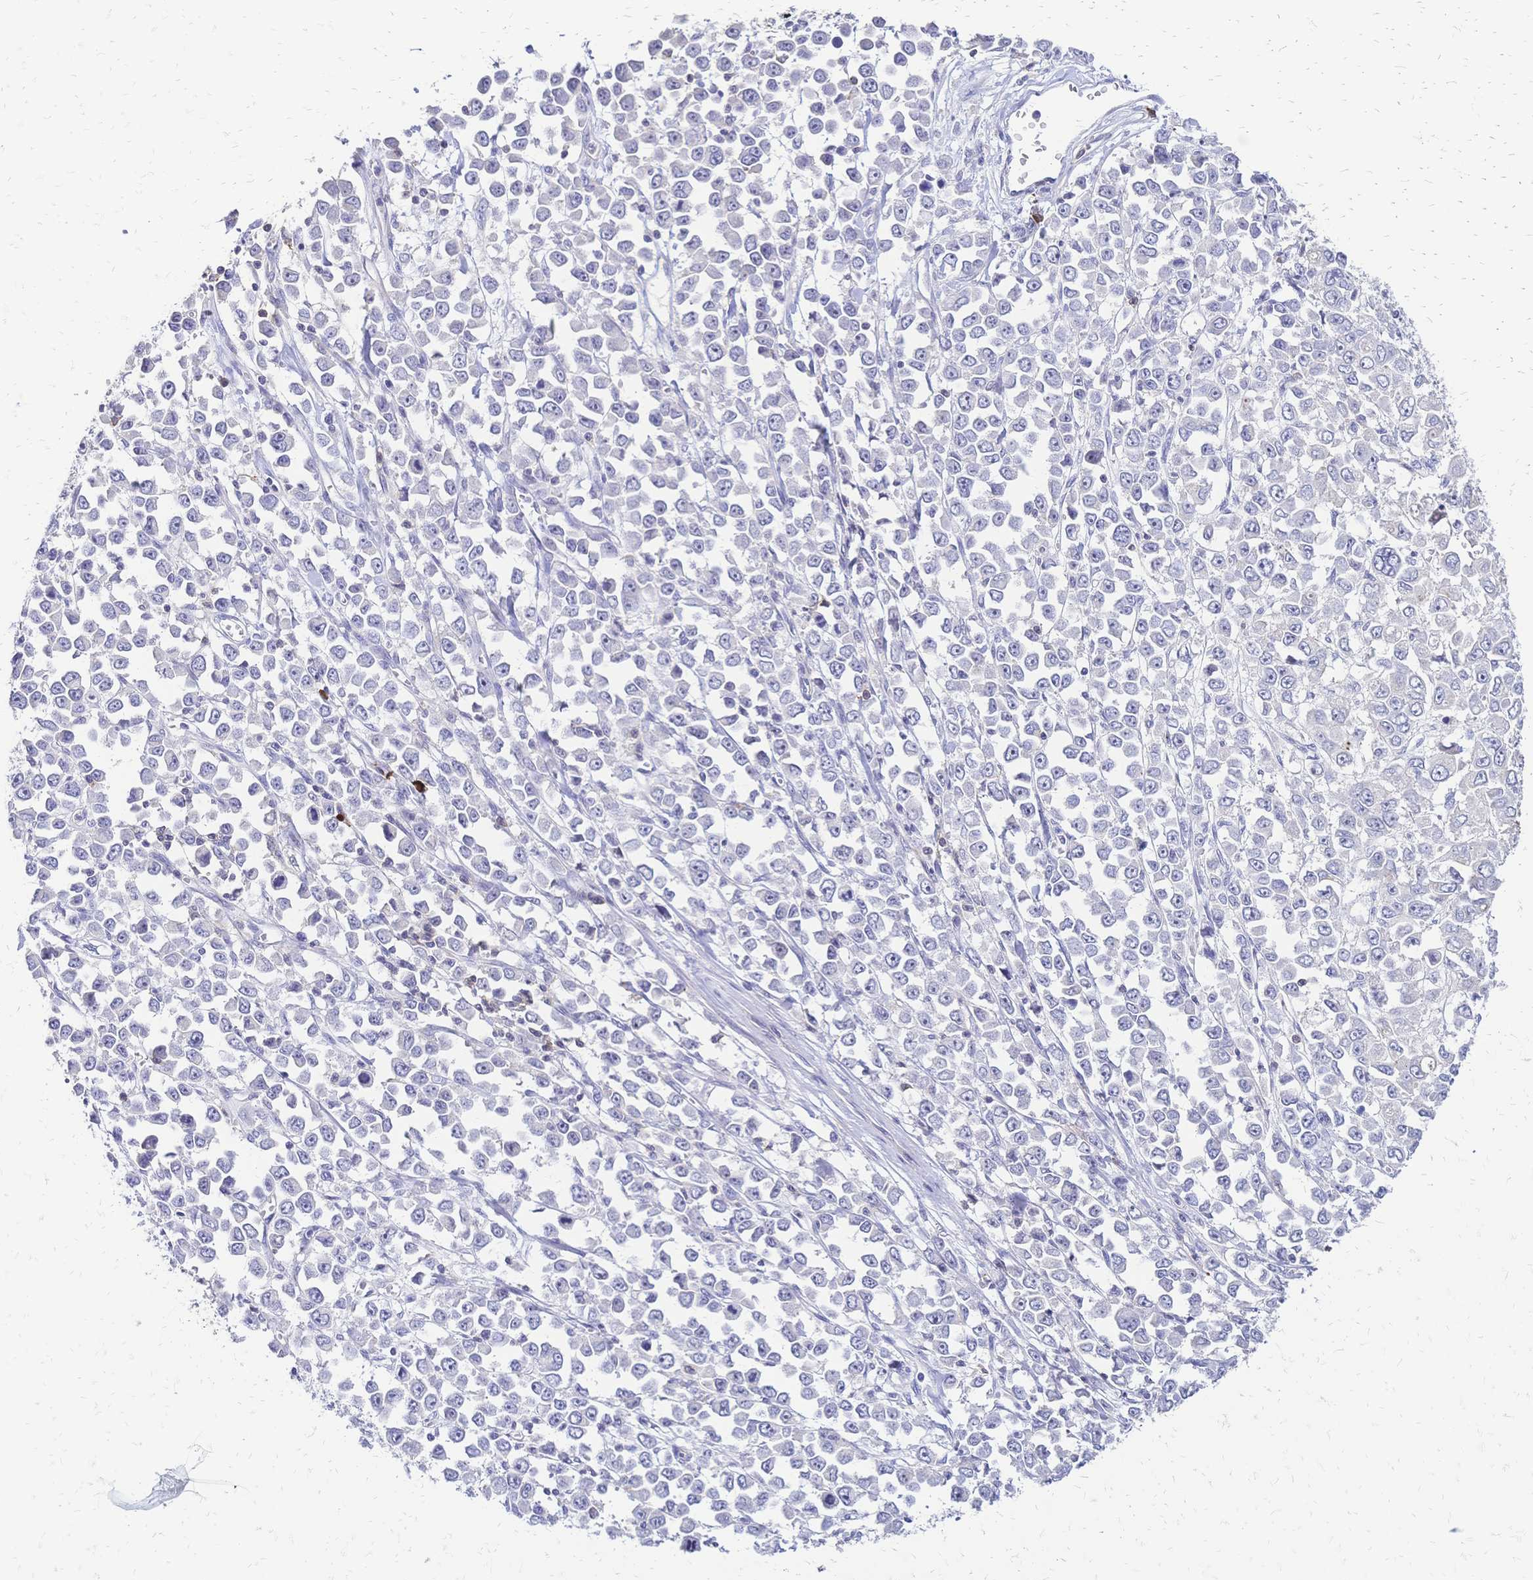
{"staining": {"intensity": "negative", "quantity": "none", "location": "none"}, "tissue": "stomach cancer", "cell_type": "Tumor cells", "image_type": "cancer", "snomed": [{"axis": "morphology", "description": "Adenocarcinoma, NOS"}, {"axis": "topography", "description": "Stomach, upper"}], "caption": "A photomicrograph of stomach adenocarcinoma stained for a protein displays no brown staining in tumor cells.", "gene": "IL2RA", "patient": {"sex": "male", "age": 70}}